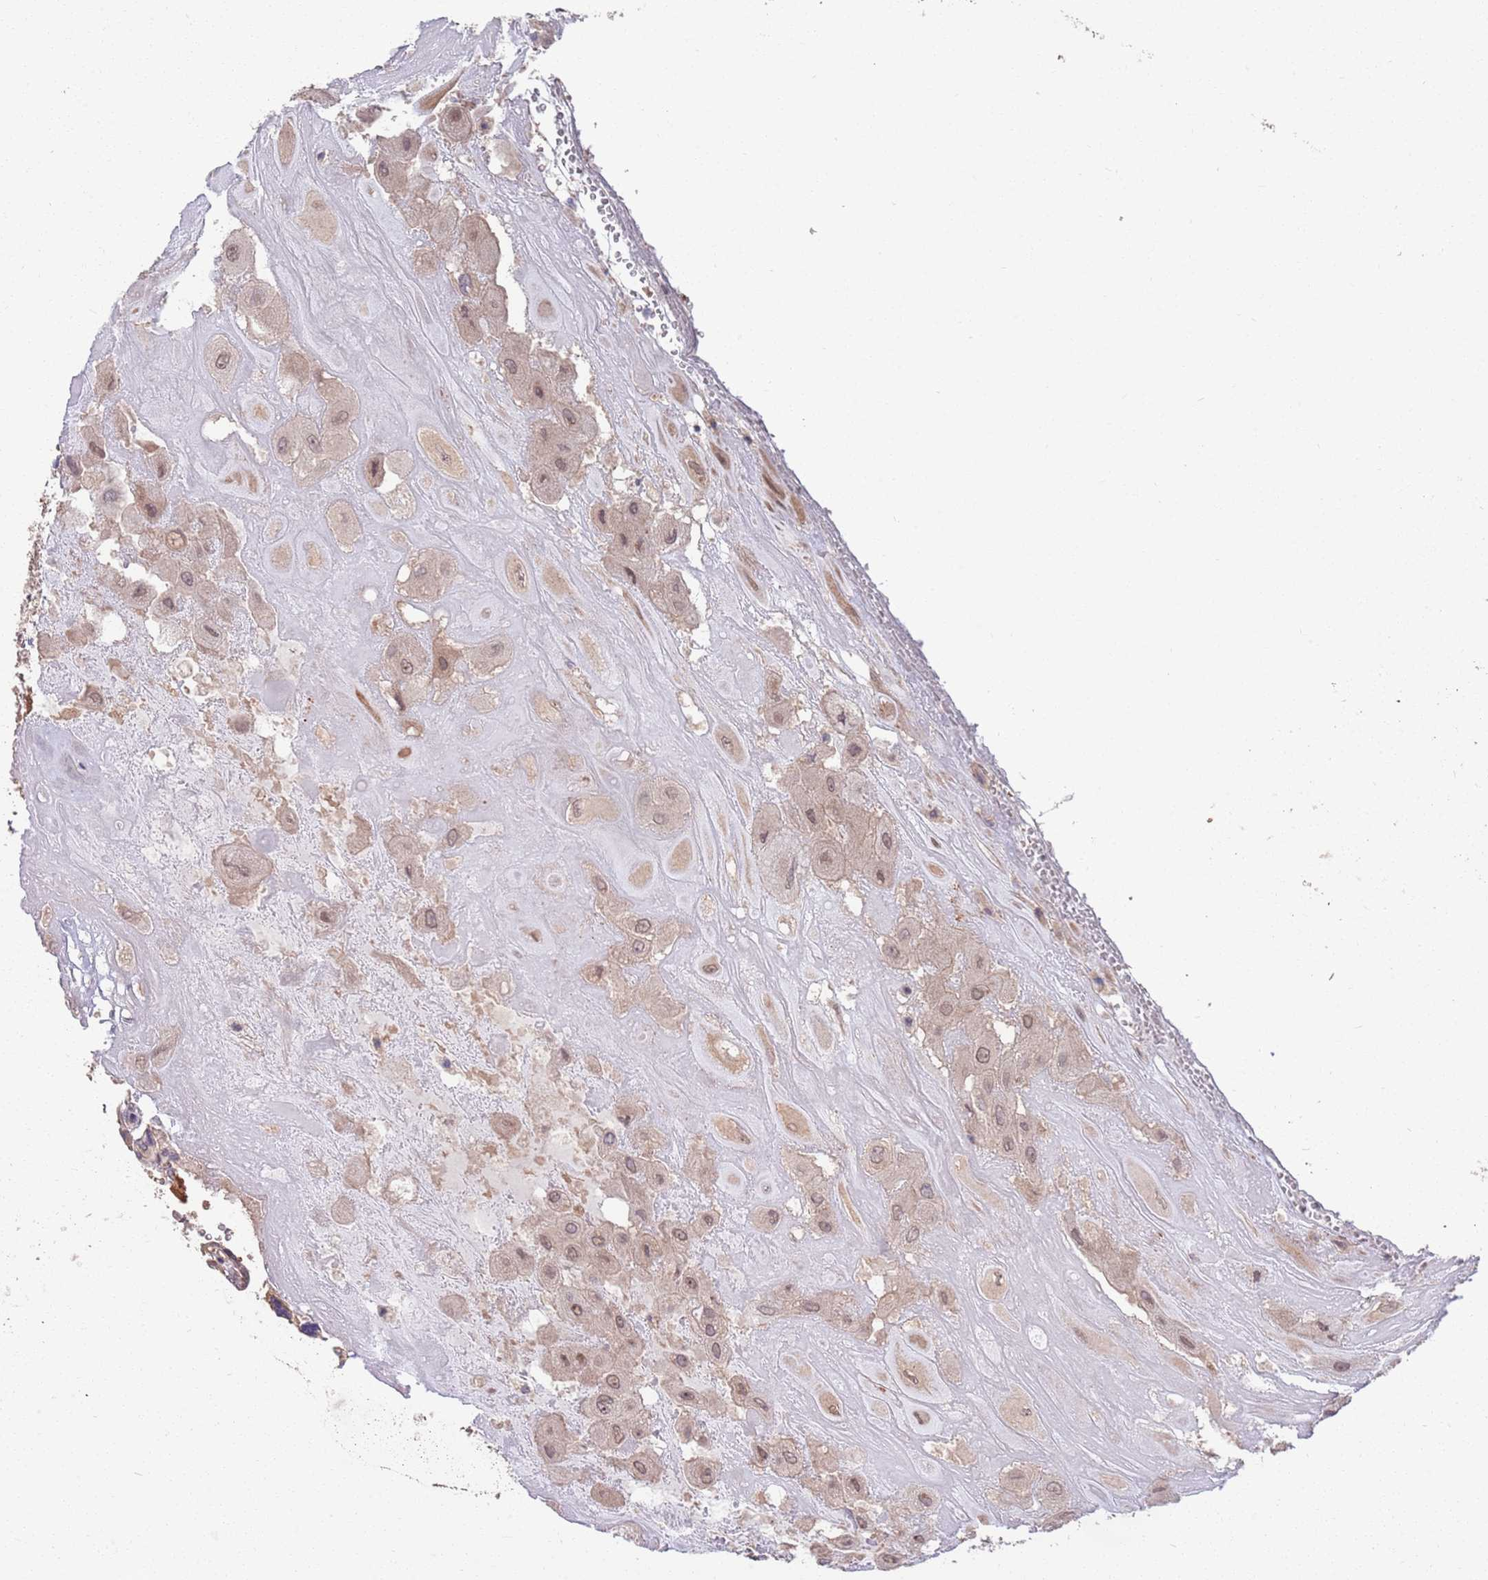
{"staining": {"intensity": "weak", "quantity": ">75%", "location": "cytoplasmic/membranous,nuclear"}, "tissue": "placenta", "cell_type": "Decidual cells", "image_type": "normal", "snomed": [{"axis": "morphology", "description": "Normal tissue, NOS"}, {"axis": "topography", "description": "Placenta"}], "caption": "This image reveals unremarkable placenta stained with IHC to label a protein in brown. The cytoplasmic/membranous,nuclear of decidual cells show weak positivity for the protein. Nuclei are counter-stained blue.", "gene": "MARVELD2", "patient": {"sex": "female", "age": 32}}